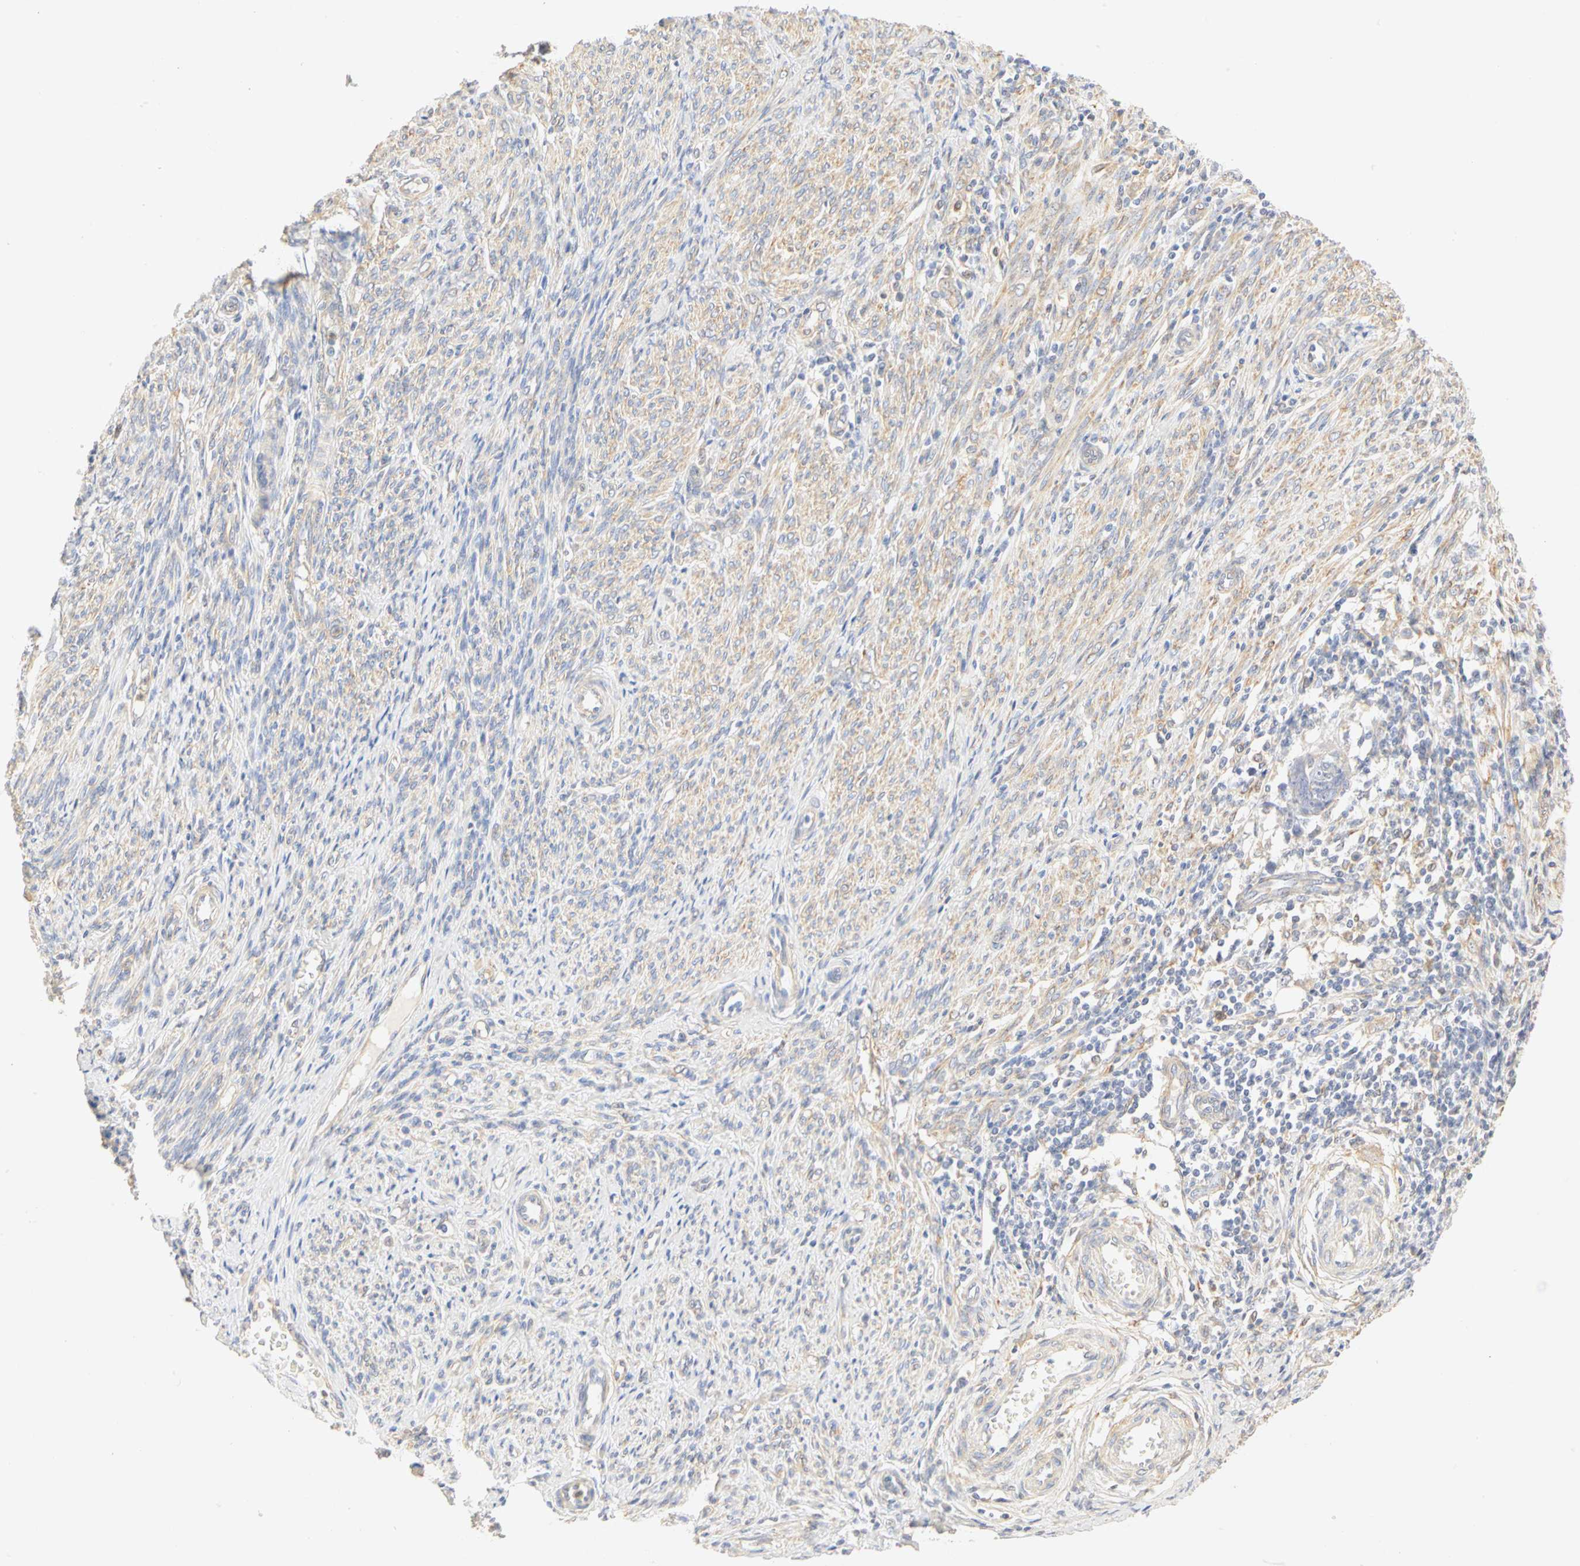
{"staining": {"intensity": "weak", "quantity": "25%-75%", "location": "cytoplasmic/membranous"}, "tissue": "endometrial cancer", "cell_type": "Tumor cells", "image_type": "cancer", "snomed": [{"axis": "morphology", "description": "Adenocarcinoma, NOS"}, {"axis": "topography", "description": "Endometrium"}], "caption": "Weak cytoplasmic/membranous expression for a protein is seen in approximately 25%-75% of tumor cells of endometrial adenocarcinoma using immunohistochemistry.", "gene": "GNRH2", "patient": {"sex": "female", "age": 75}}